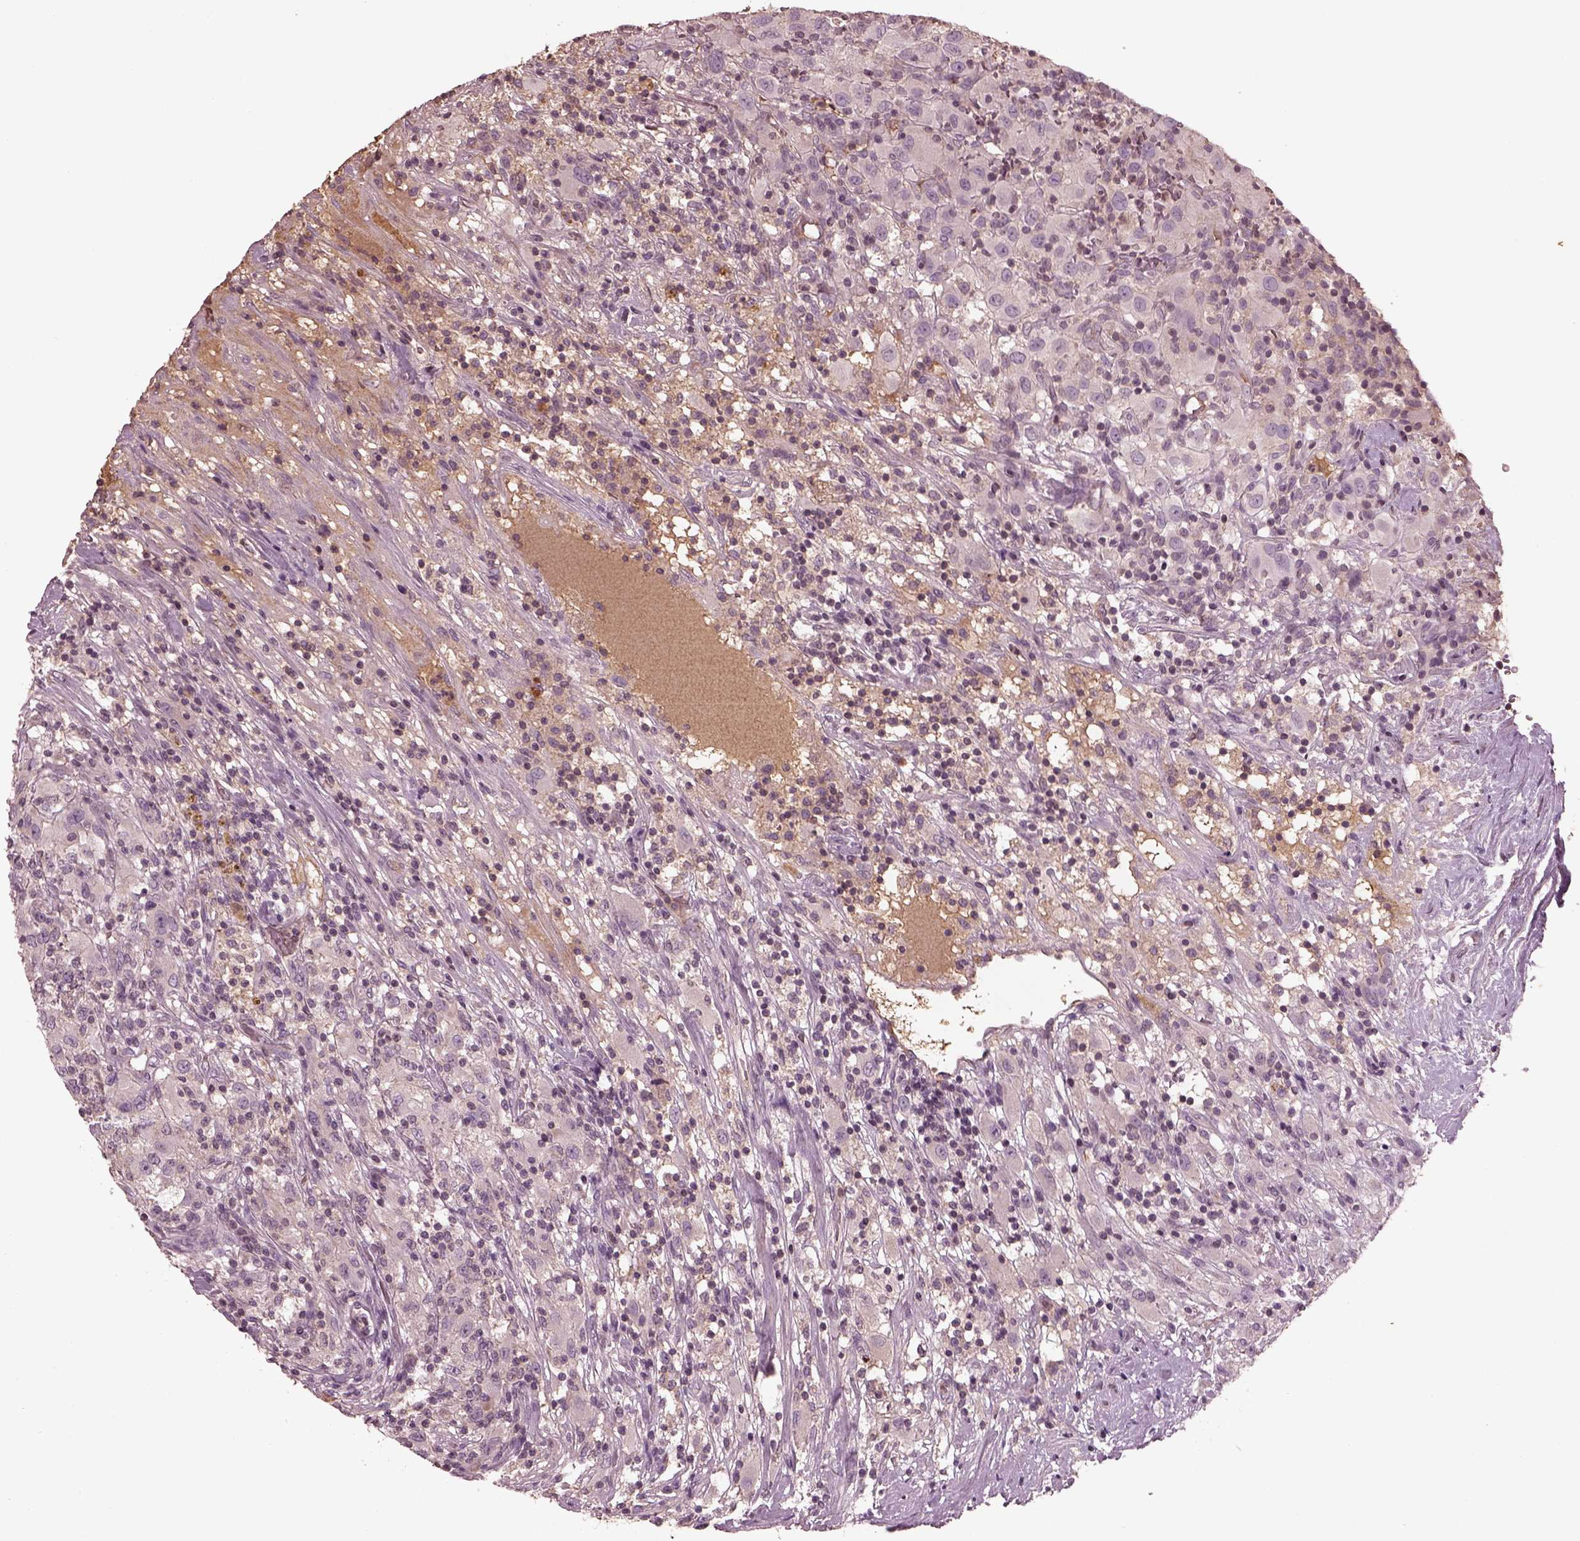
{"staining": {"intensity": "negative", "quantity": "none", "location": "none"}, "tissue": "renal cancer", "cell_type": "Tumor cells", "image_type": "cancer", "snomed": [{"axis": "morphology", "description": "Adenocarcinoma, NOS"}, {"axis": "topography", "description": "Kidney"}], "caption": "Tumor cells show no significant protein expression in renal adenocarcinoma. (Immunohistochemistry (ihc), brightfield microscopy, high magnification).", "gene": "PTX4", "patient": {"sex": "female", "age": 67}}